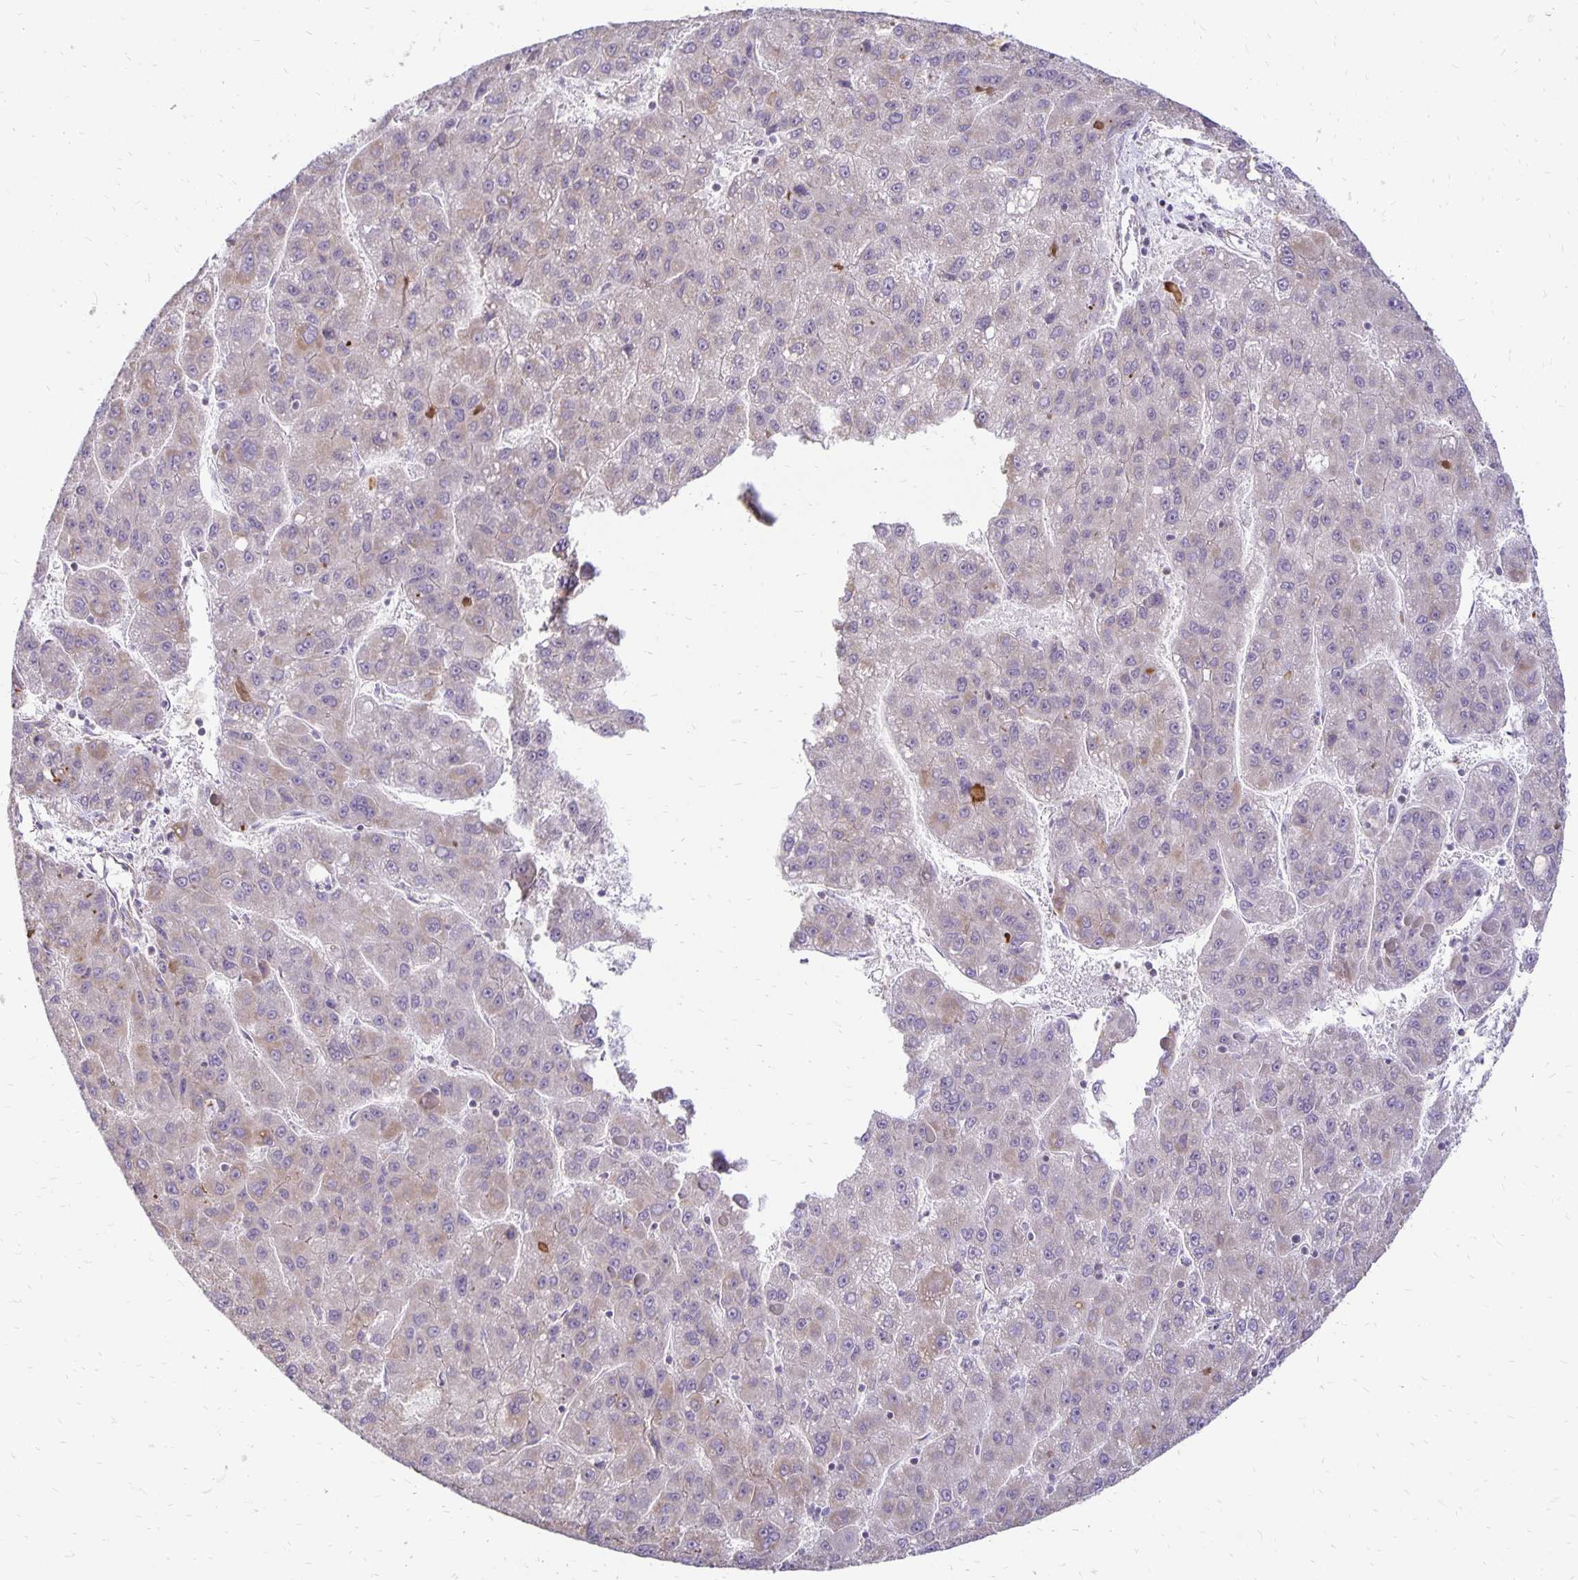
{"staining": {"intensity": "negative", "quantity": "none", "location": "none"}, "tissue": "liver cancer", "cell_type": "Tumor cells", "image_type": "cancer", "snomed": [{"axis": "morphology", "description": "Carcinoma, Hepatocellular, NOS"}, {"axis": "topography", "description": "Liver"}], "caption": "Immunohistochemistry image of neoplastic tissue: human liver cancer (hepatocellular carcinoma) stained with DAB exhibits no significant protein staining in tumor cells. Brightfield microscopy of immunohistochemistry (IHC) stained with DAB (3,3'-diaminobenzidine) (brown) and hematoxylin (blue), captured at high magnification.", "gene": "FN3K", "patient": {"sex": "female", "age": 82}}